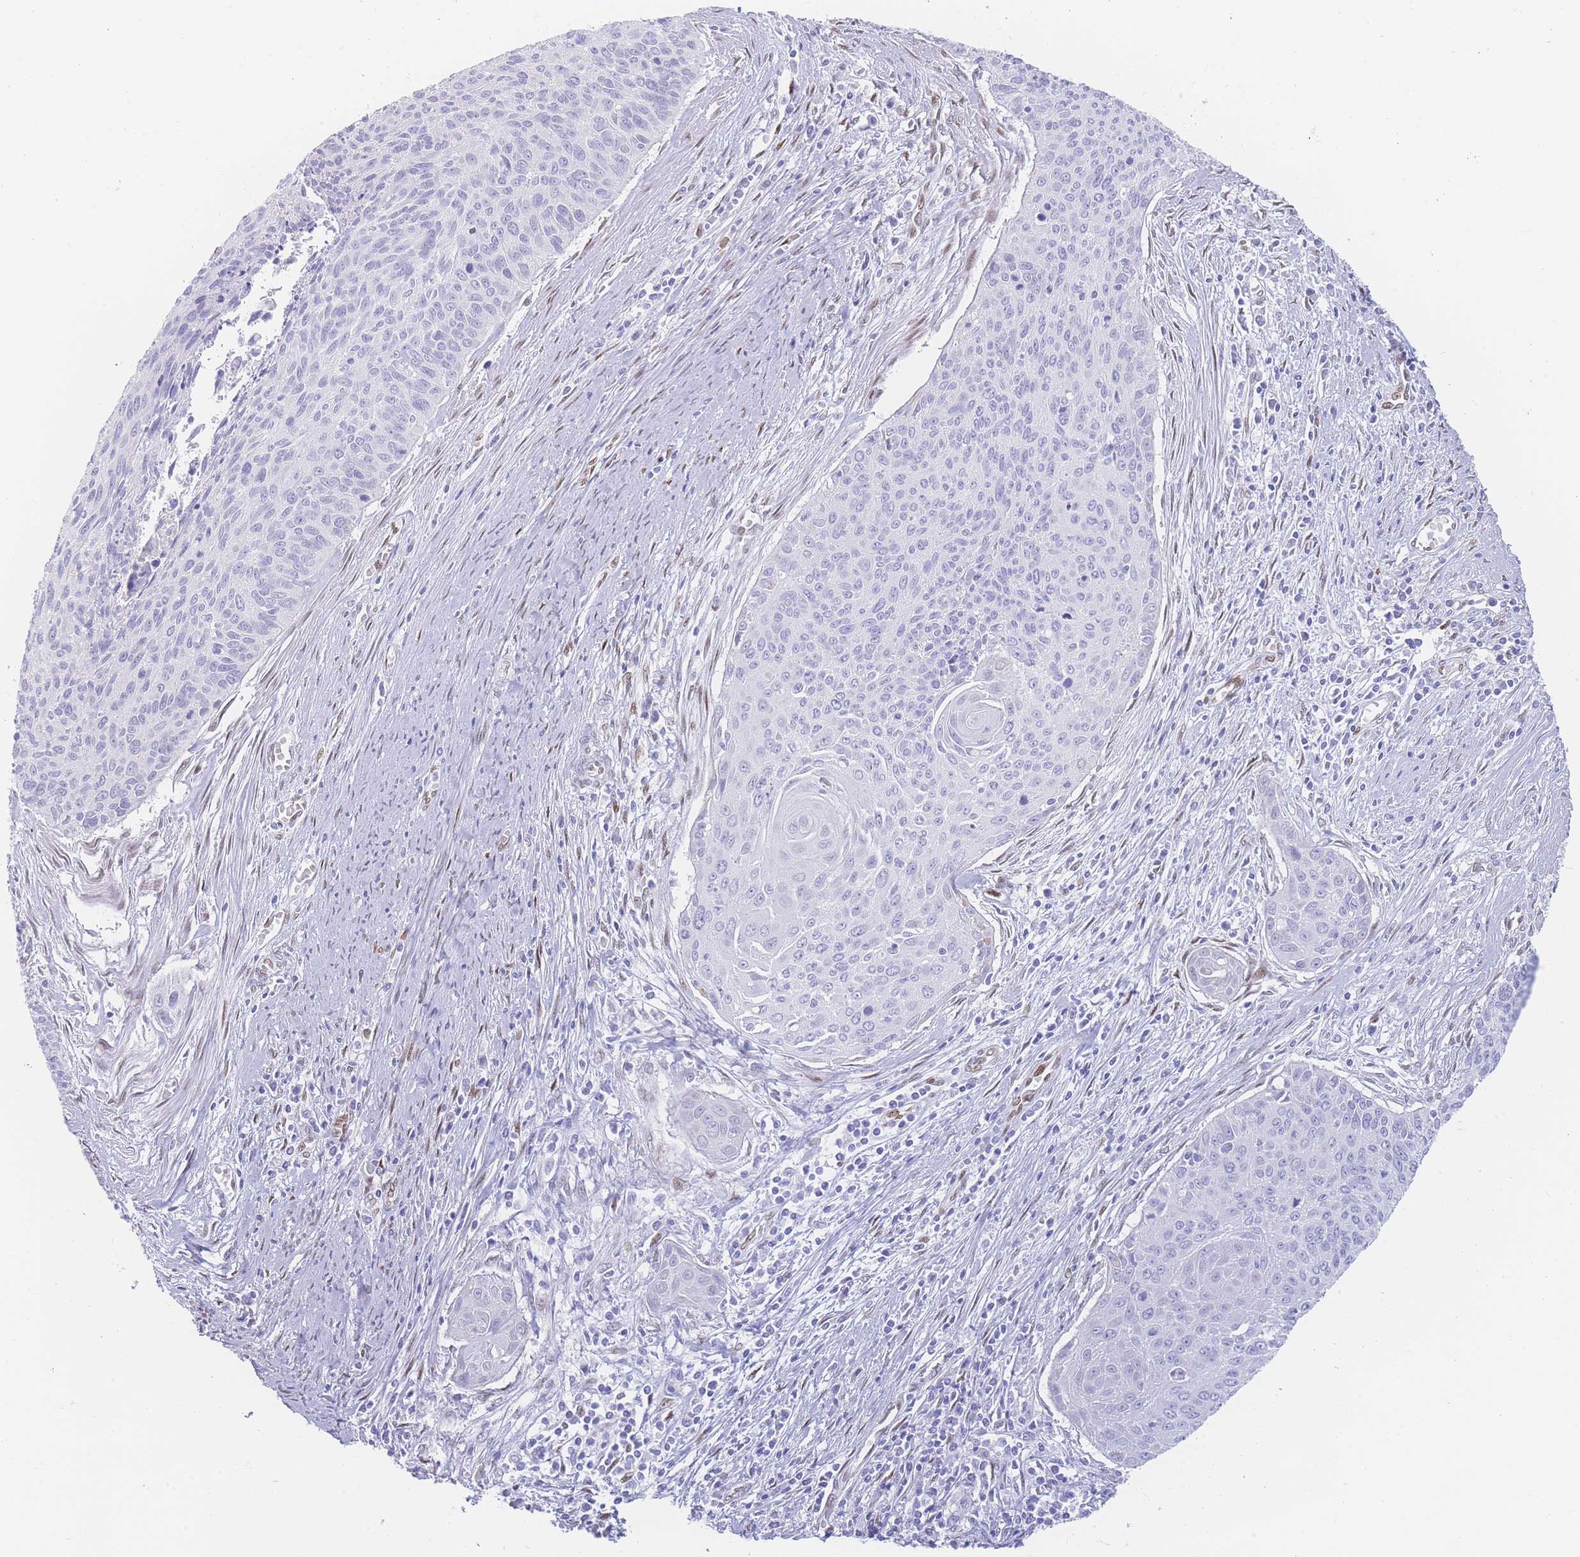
{"staining": {"intensity": "negative", "quantity": "none", "location": "none"}, "tissue": "cervical cancer", "cell_type": "Tumor cells", "image_type": "cancer", "snomed": [{"axis": "morphology", "description": "Squamous cell carcinoma, NOS"}, {"axis": "topography", "description": "Cervix"}], "caption": "Immunohistochemistry (IHC) of cervical squamous cell carcinoma shows no staining in tumor cells.", "gene": "PSMB5", "patient": {"sex": "female", "age": 55}}